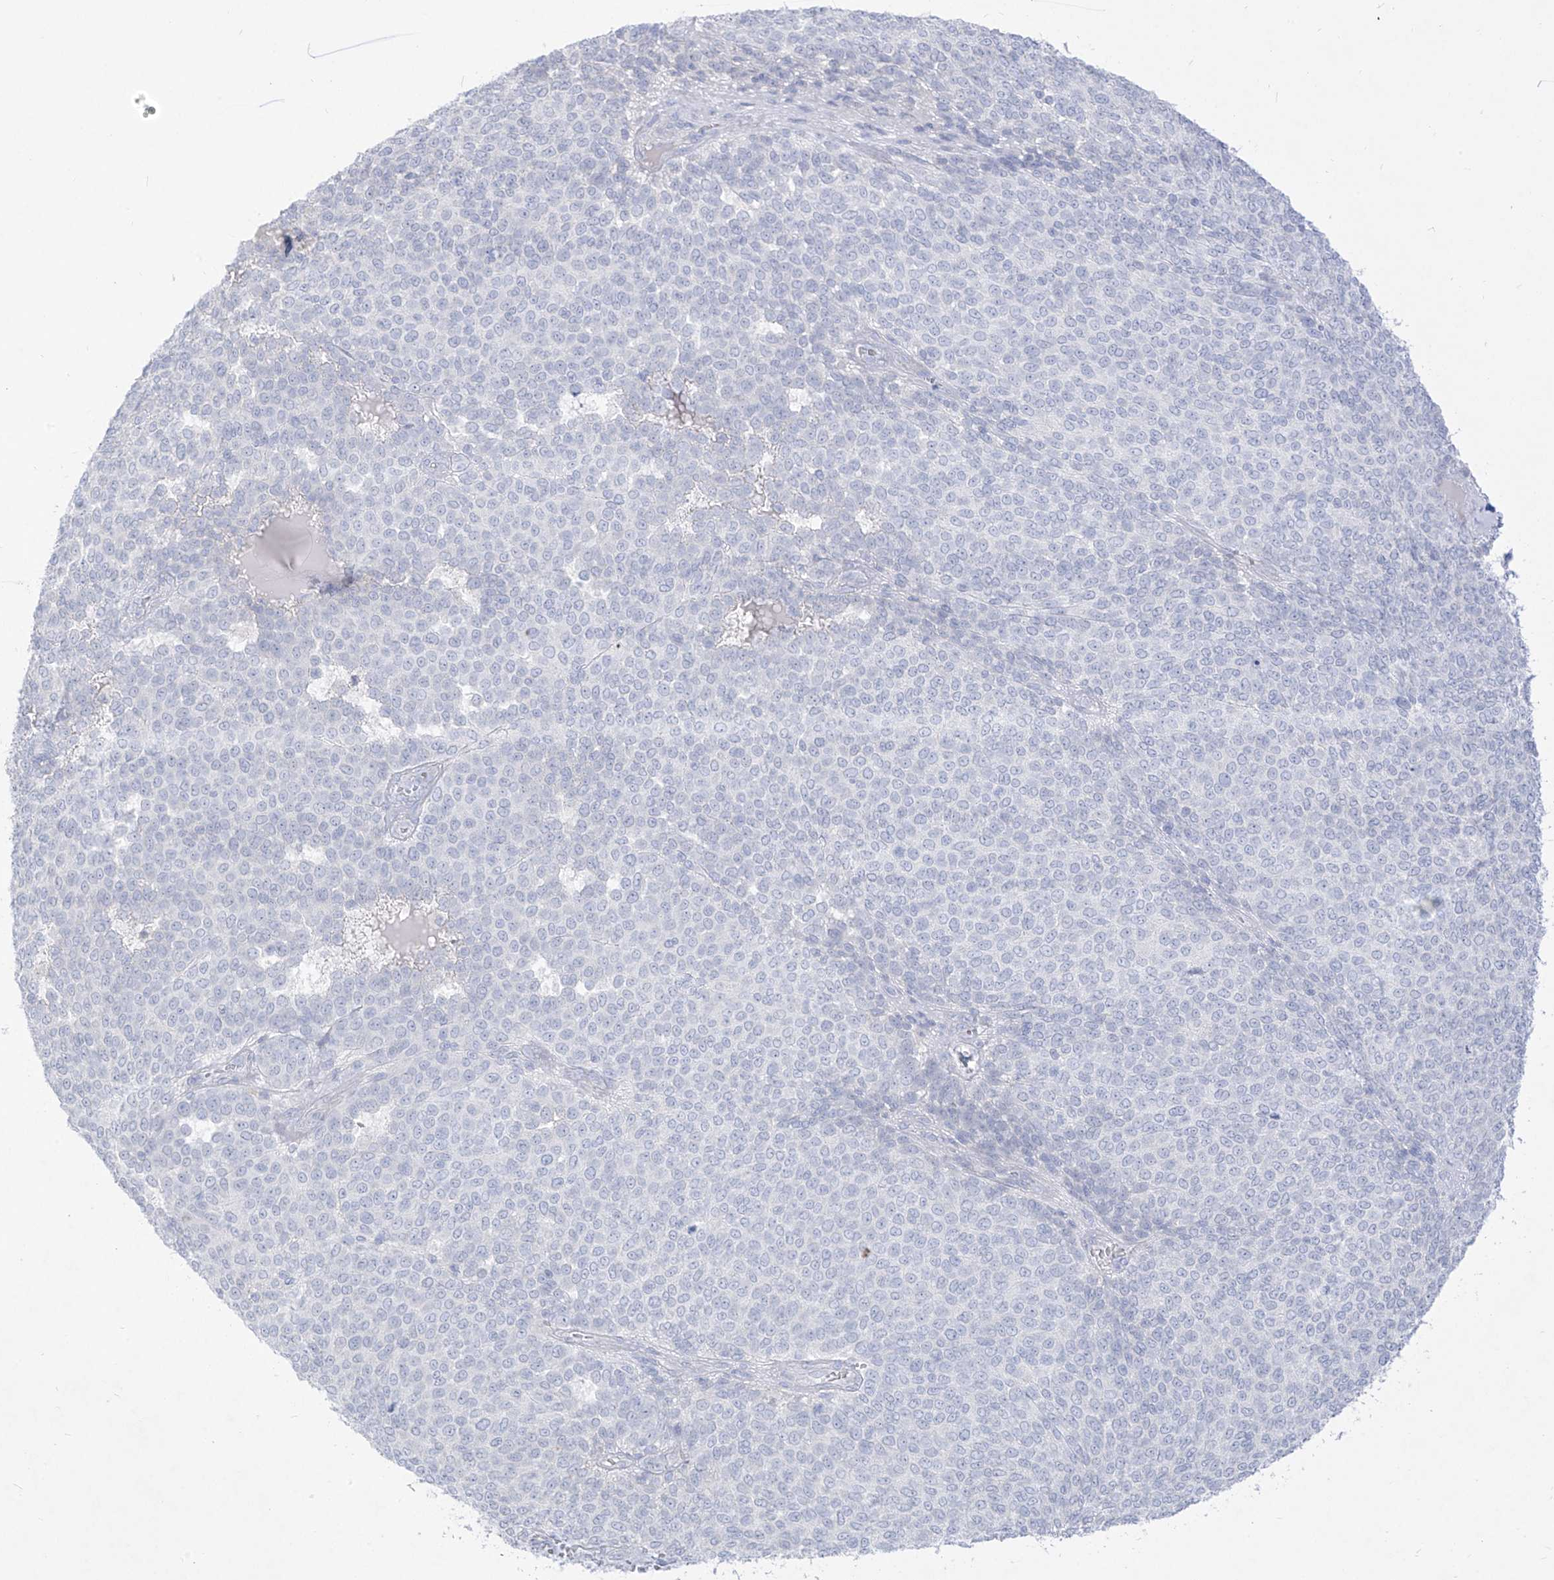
{"staining": {"intensity": "negative", "quantity": "none", "location": "none"}, "tissue": "melanoma", "cell_type": "Tumor cells", "image_type": "cancer", "snomed": [{"axis": "morphology", "description": "Malignant melanoma, NOS"}, {"axis": "topography", "description": "Skin"}], "caption": "This histopathology image is of malignant melanoma stained with immunohistochemistry (IHC) to label a protein in brown with the nuclei are counter-stained blue. There is no positivity in tumor cells.", "gene": "TGM4", "patient": {"sex": "male", "age": 49}}